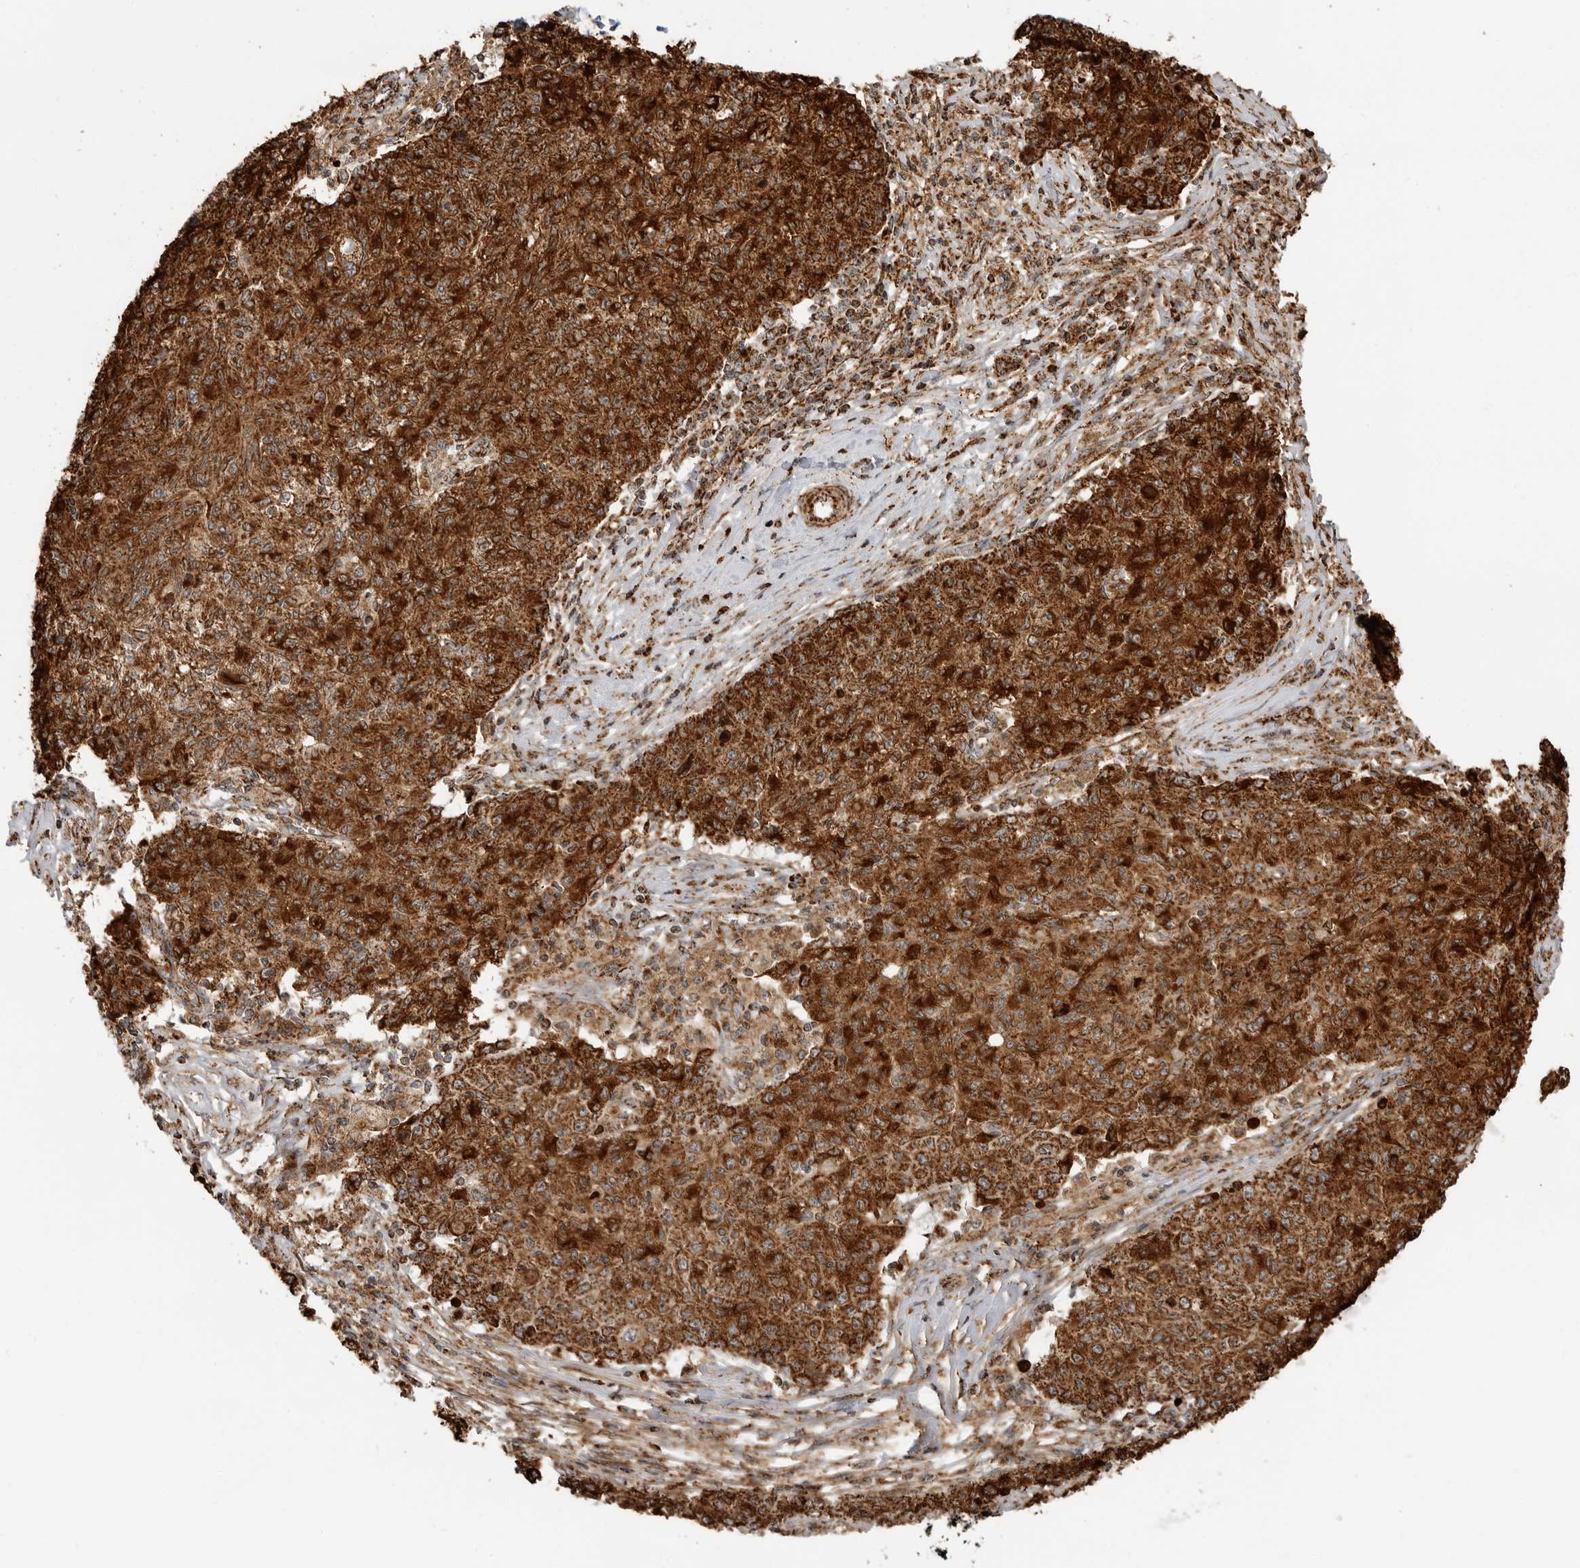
{"staining": {"intensity": "strong", "quantity": ">75%", "location": "cytoplasmic/membranous"}, "tissue": "ovarian cancer", "cell_type": "Tumor cells", "image_type": "cancer", "snomed": [{"axis": "morphology", "description": "Carcinoma, endometroid"}, {"axis": "topography", "description": "Ovary"}], "caption": "Ovarian cancer (endometroid carcinoma) stained with immunohistochemistry reveals strong cytoplasmic/membranous positivity in about >75% of tumor cells.", "gene": "BMP2K", "patient": {"sex": "female", "age": 42}}